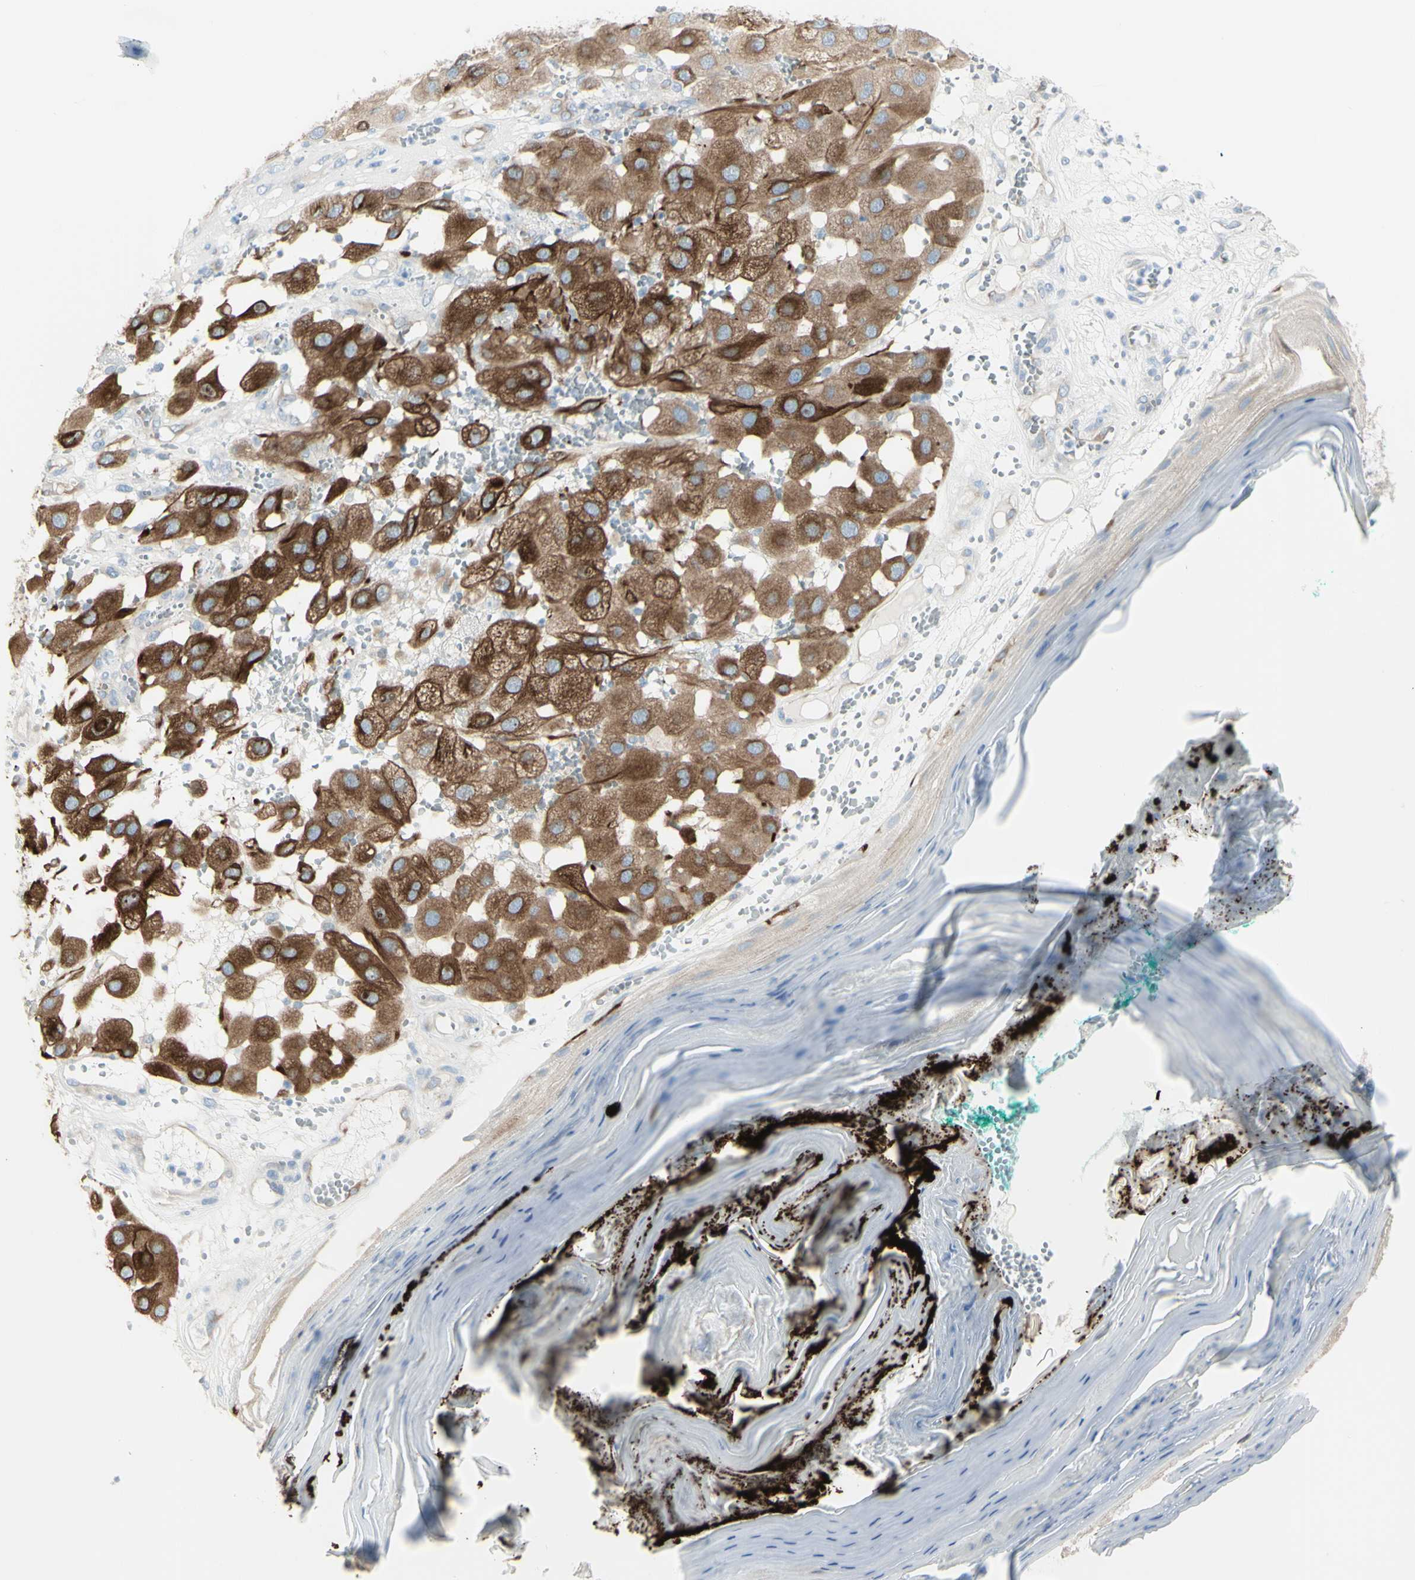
{"staining": {"intensity": "strong", "quantity": ">75%", "location": "cytoplasmic/membranous"}, "tissue": "melanoma", "cell_type": "Tumor cells", "image_type": "cancer", "snomed": [{"axis": "morphology", "description": "Malignant melanoma, NOS"}, {"axis": "topography", "description": "Skin"}], "caption": "Strong cytoplasmic/membranous positivity for a protein is seen in approximately >75% of tumor cells of melanoma using immunohistochemistry (IHC).", "gene": "ENSG00000198211", "patient": {"sex": "female", "age": 81}}